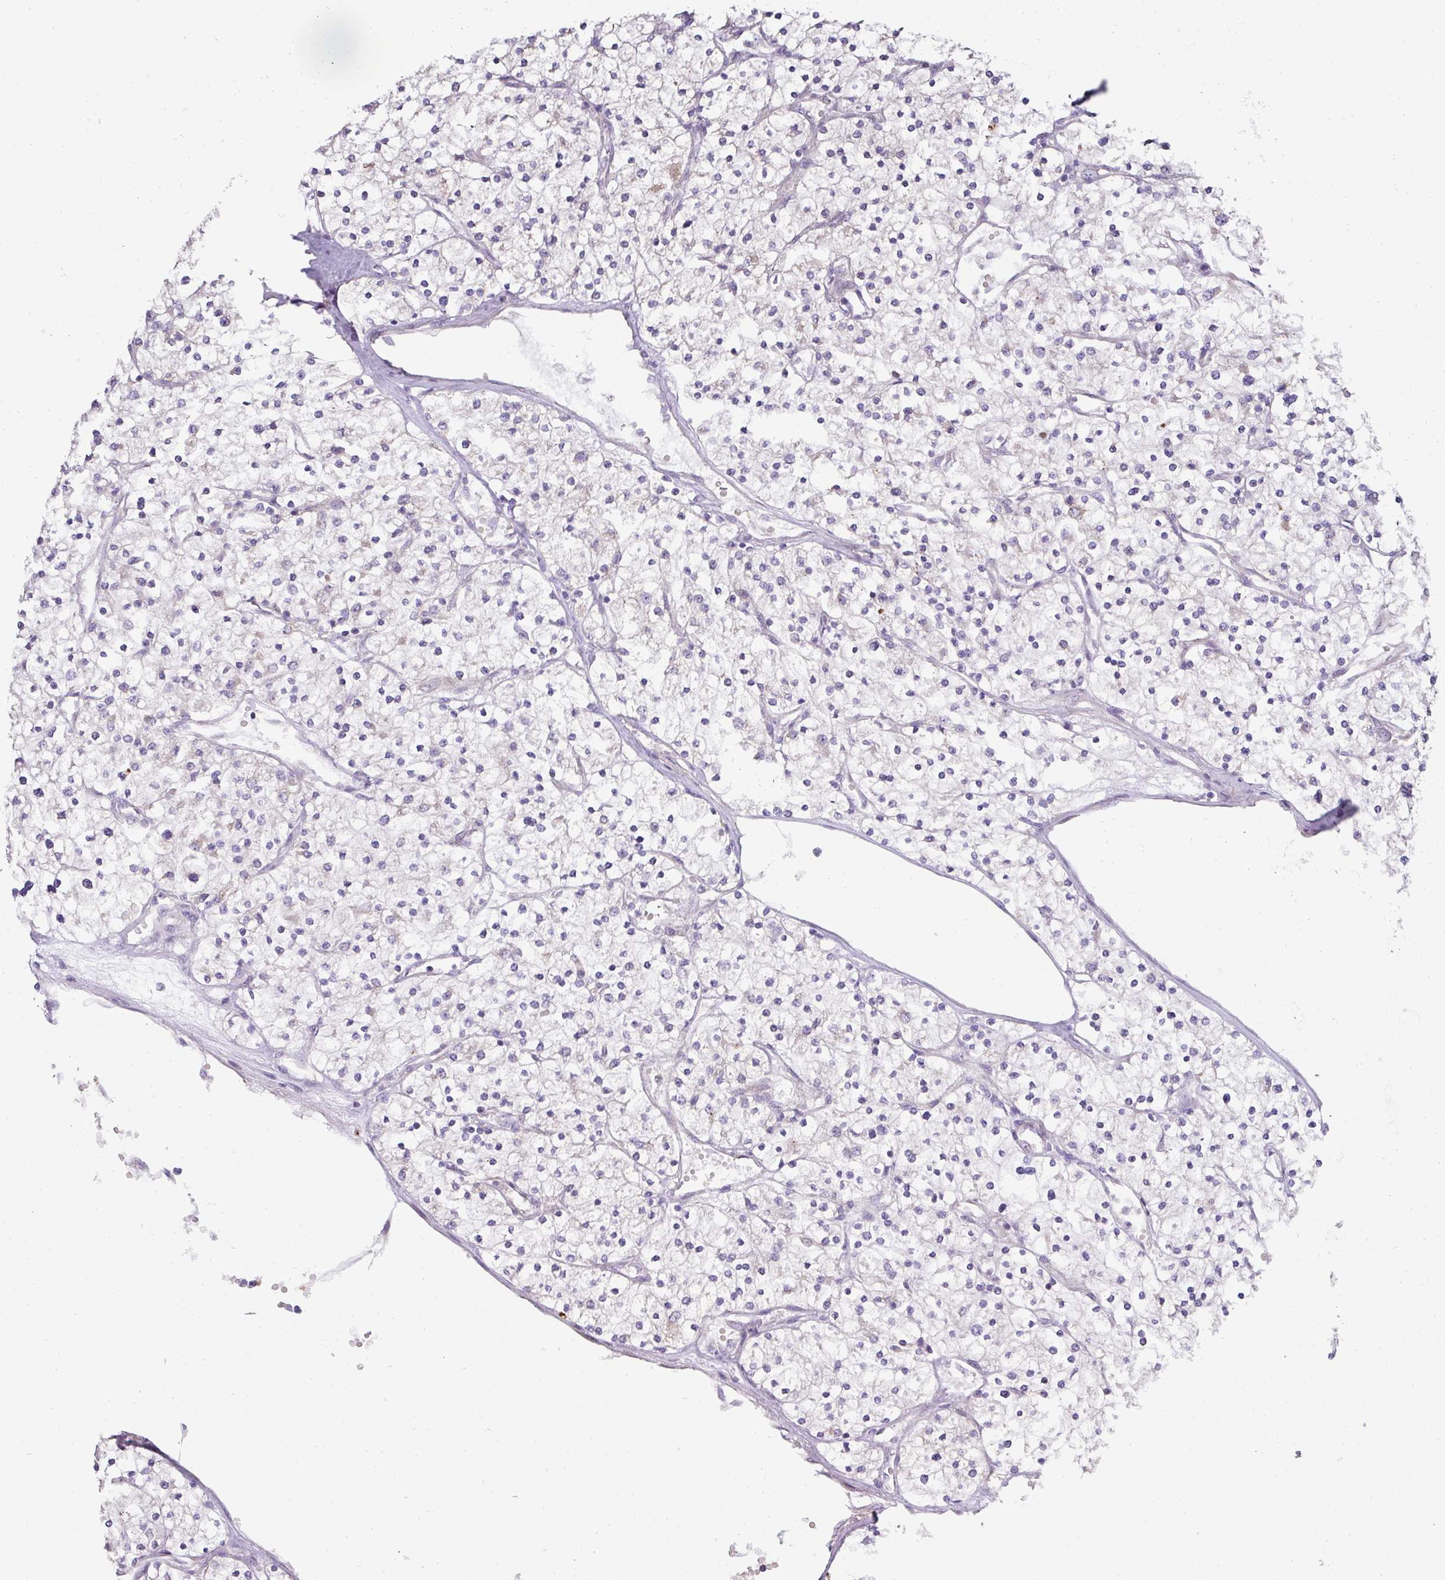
{"staining": {"intensity": "negative", "quantity": "none", "location": "none"}, "tissue": "renal cancer", "cell_type": "Tumor cells", "image_type": "cancer", "snomed": [{"axis": "morphology", "description": "Adenocarcinoma, NOS"}, {"axis": "topography", "description": "Kidney"}], "caption": "Immunohistochemistry image of neoplastic tissue: human renal adenocarcinoma stained with DAB (3,3'-diaminobenzidine) exhibits no significant protein expression in tumor cells.", "gene": "STK35", "patient": {"sex": "male", "age": 80}}